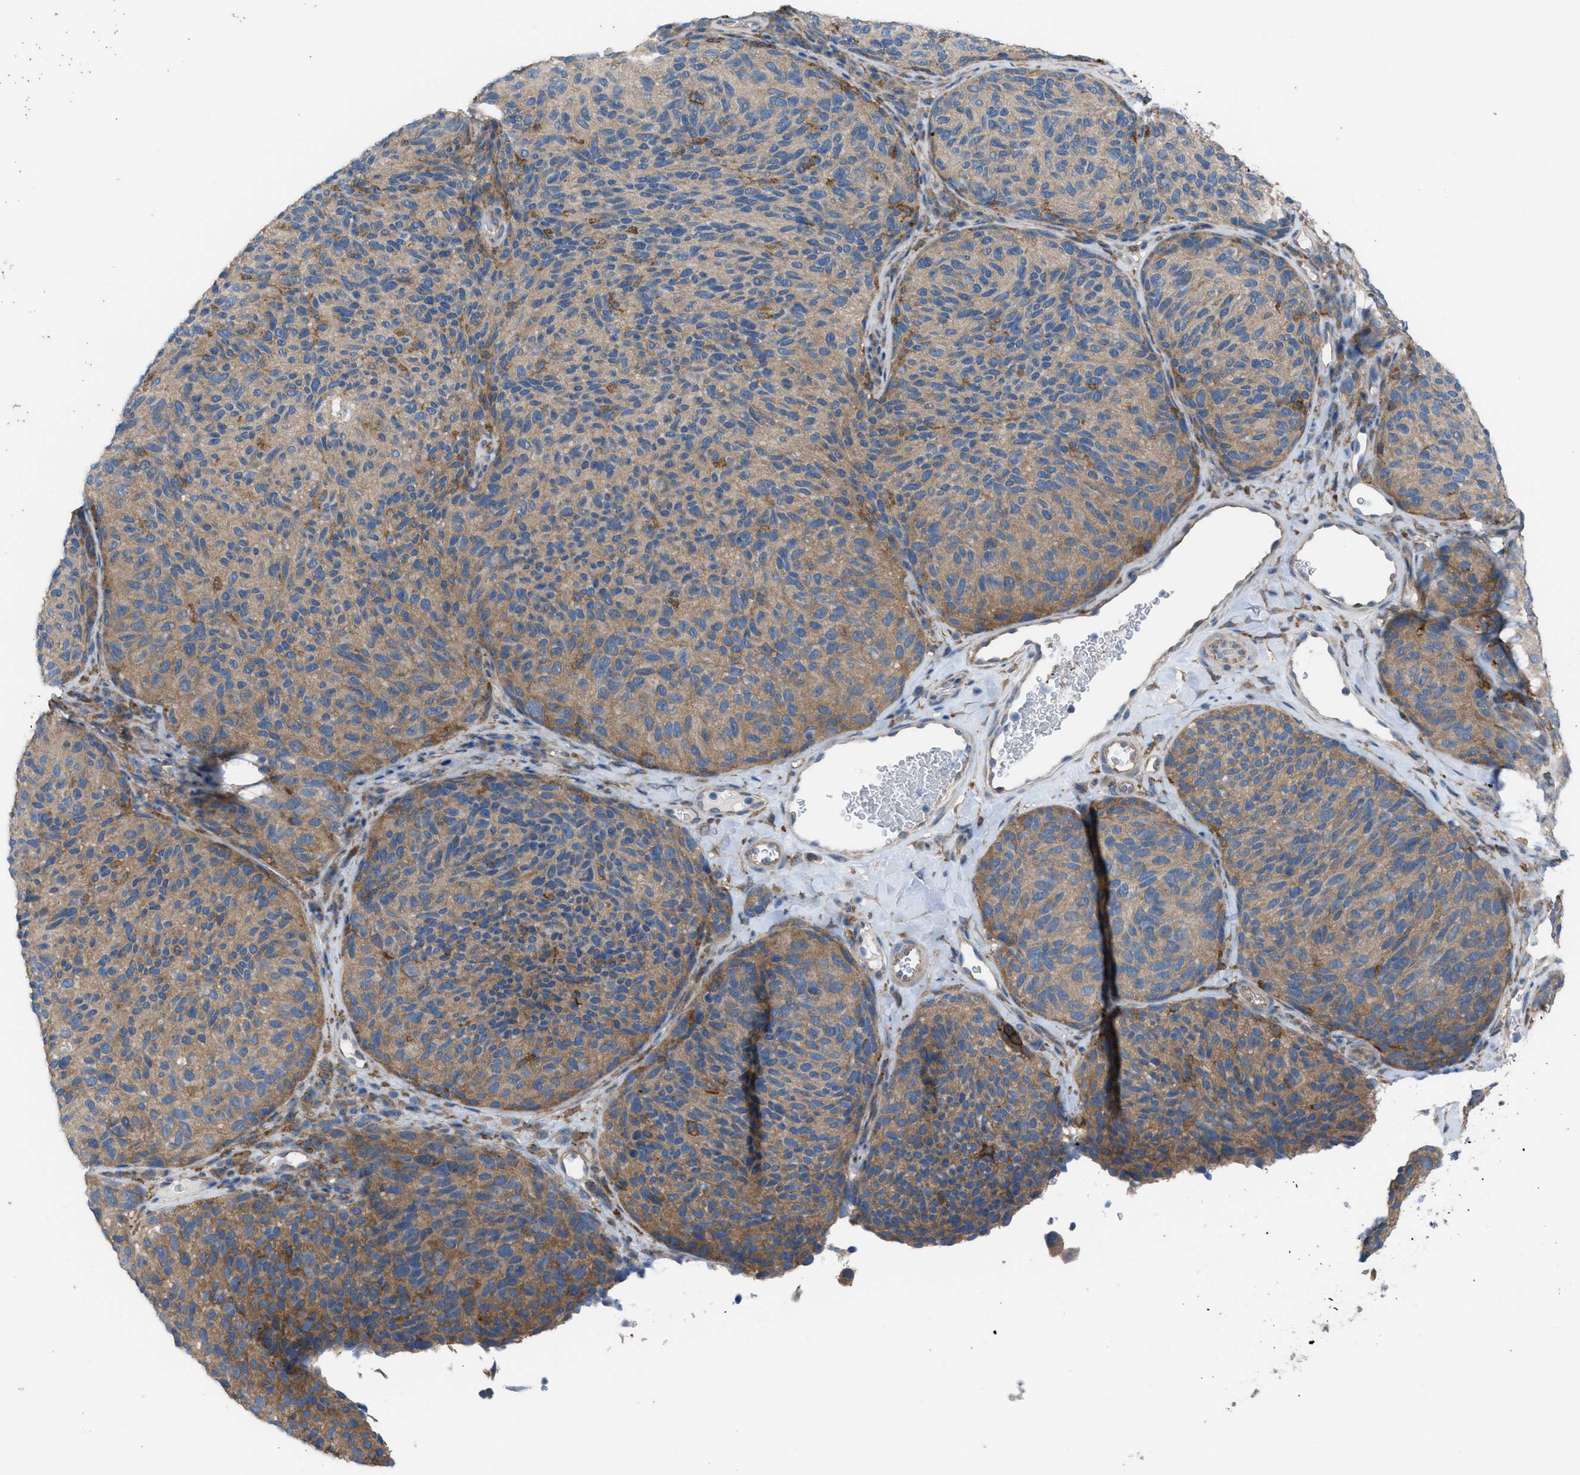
{"staining": {"intensity": "moderate", "quantity": "25%-75%", "location": "cytoplasmic/membranous"}, "tissue": "melanoma", "cell_type": "Tumor cells", "image_type": "cancer", "snomed": [{"axis": "morphology", "description": "Malignant melanoma, NOS"}, {"axis": "topography", "description": "Skin"}], "caption": "Immunohistochemical staining of malignant melanoma reveals medium levels of moderate cytoplasmic/membranous expression in approximately 25%-75% of tumor cells. The protein of interest is stained brown, and the nuclei are stained in blue (DAB IHC with brightfield microscopy, high magnification).", "gene": "EGFR", "patient": {"sex": "female", "age": 73}}